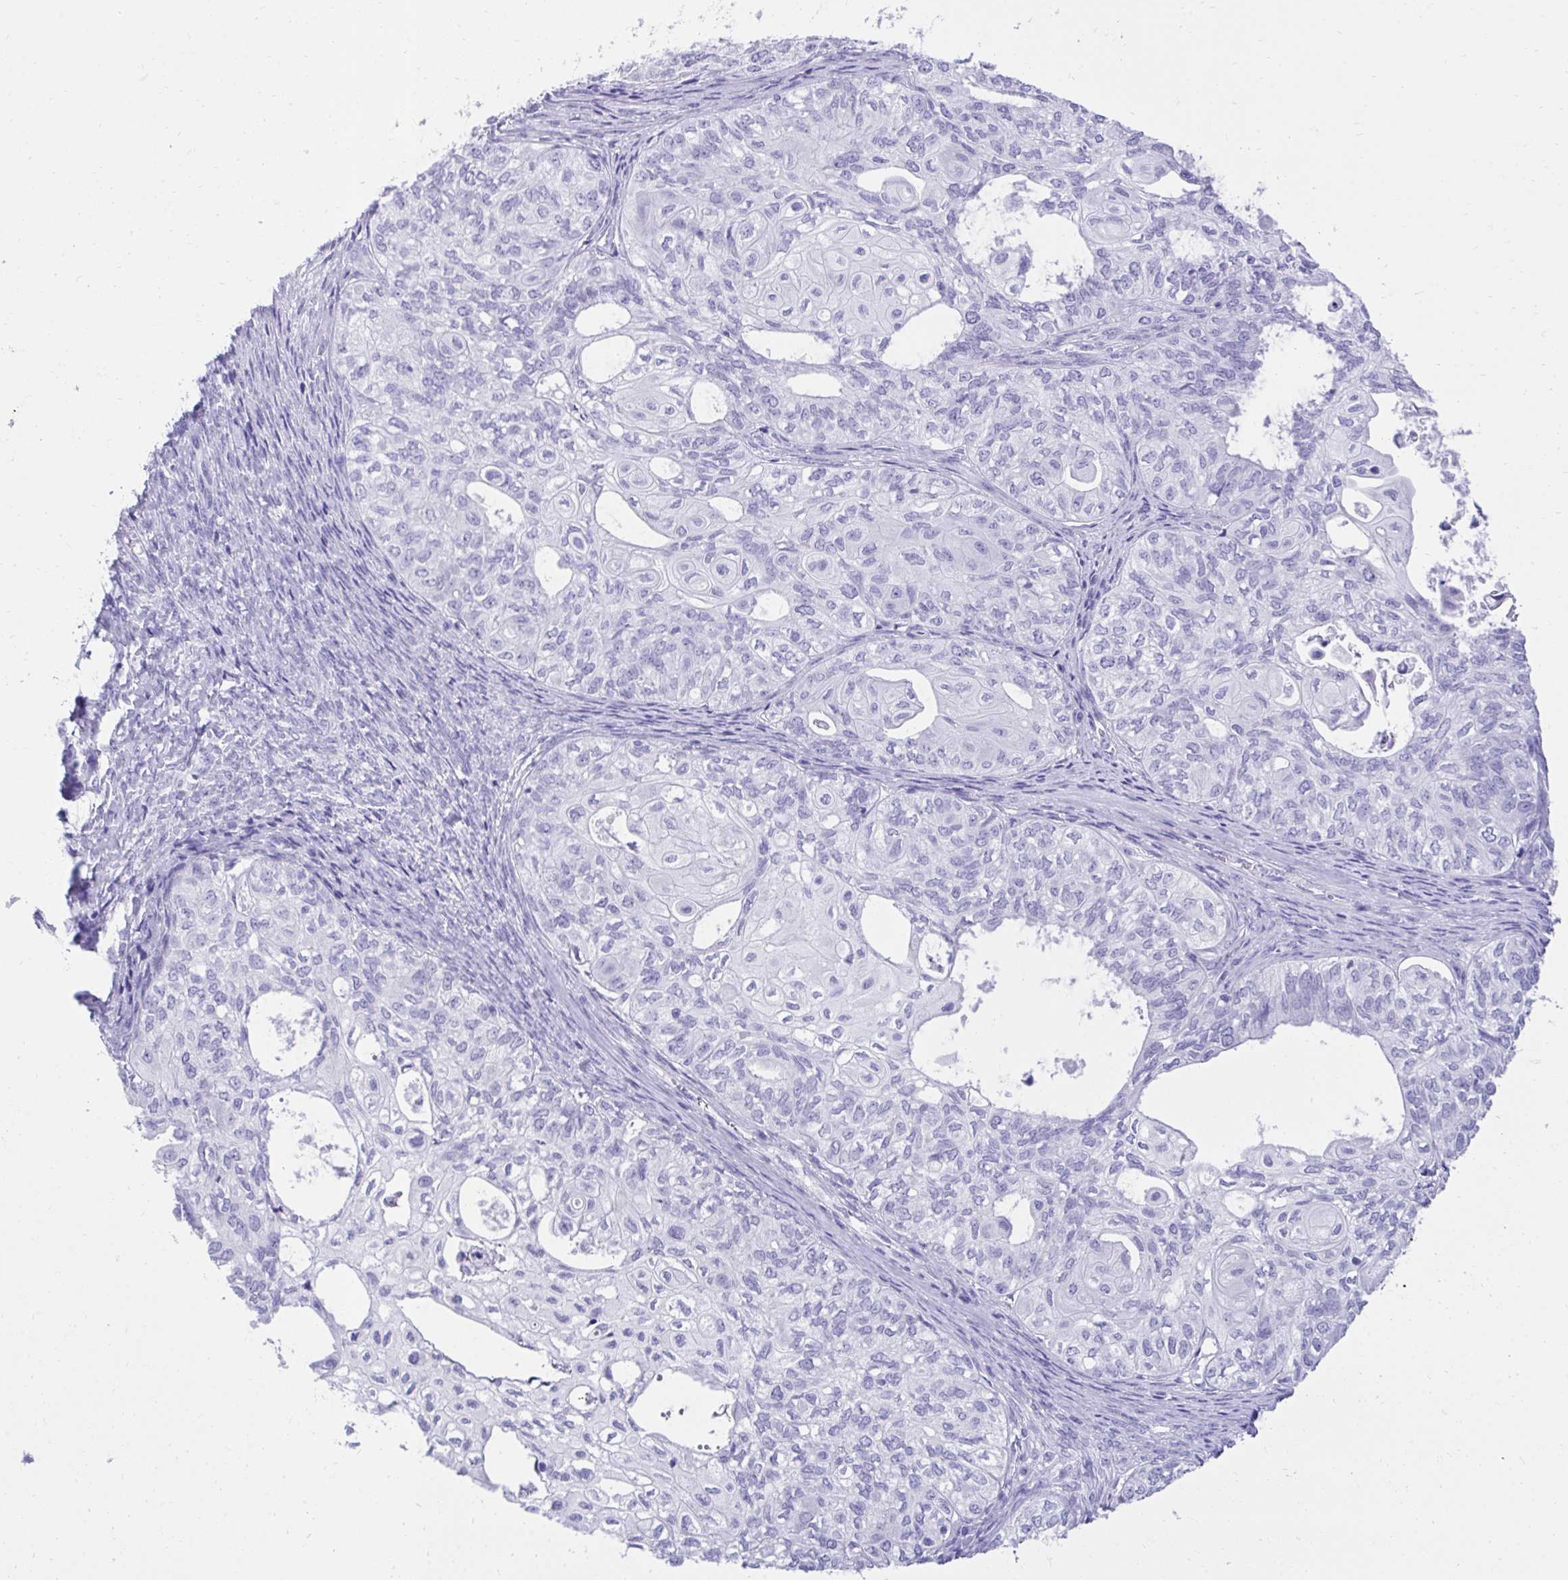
{"staining": {"intensity": "negative", "quantity": "none", "location": "none"}, "tissue": "ovarian cancer", "cell_type": "Tumor cells", "image_type": "cancer", "snomed": [{"axis": "morphology", "description": "Carcinoma, endometroid"}, {"axis": "topography", "description": "Ovary"}], "caption": "An image of endometroid carcinoma (ovarian) stained for a protein shows no brown staining in tumor cells. (Immunohistochemistry (ihc), brightfield microscopy, high magnification).", "gene": "KCNN4", "patient": {"sex": "female", "age": 64}}